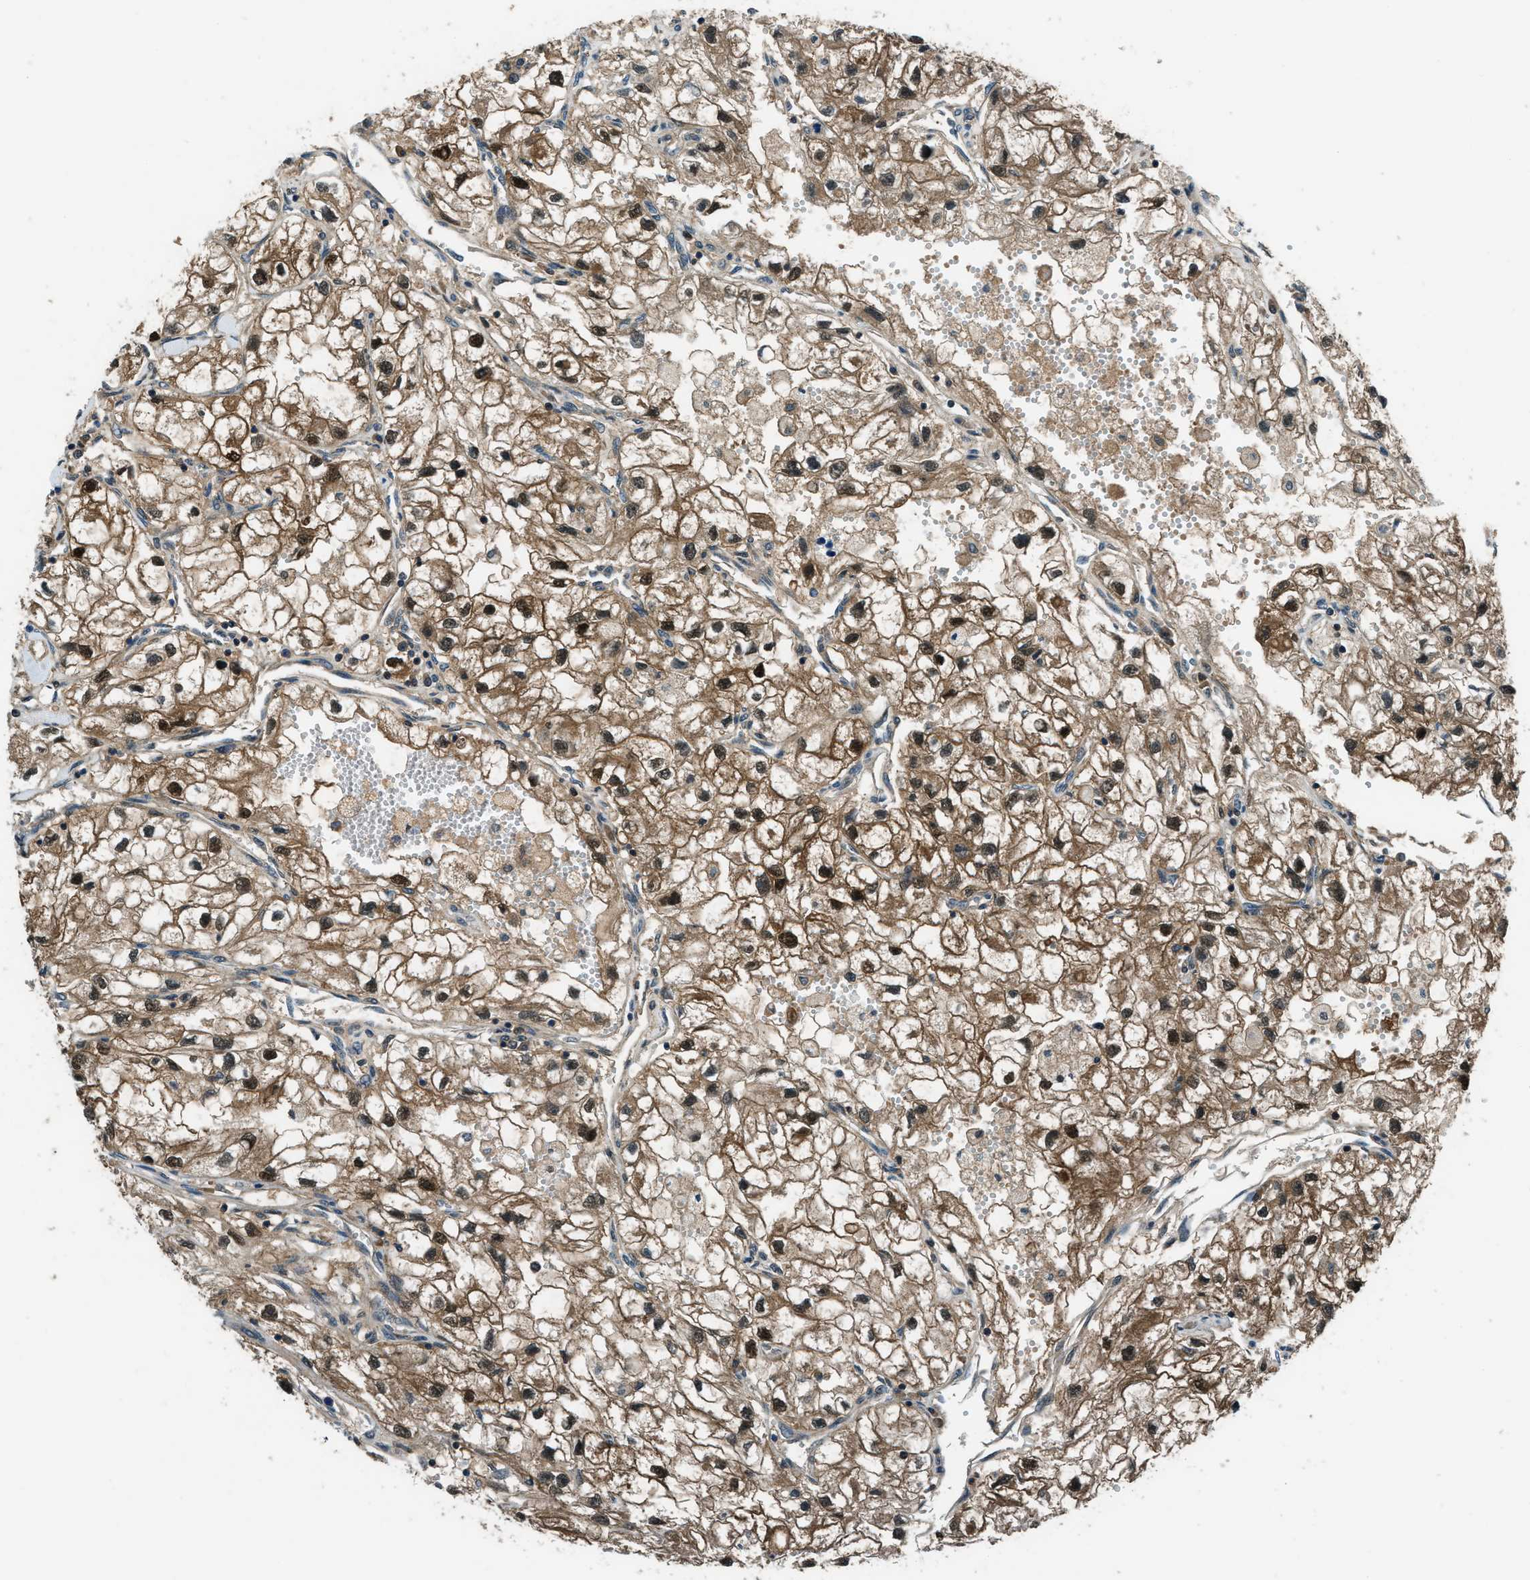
{"staining": {"intensity": "moderate", "quantity": ">75%", "location": "cytoplasmic/membranous,nuclear"}, "tissue": "renal cancer", "cell_type": "Tumor cells", "image_type": "cancer", "snomed": [{"axis": "morphology", "description": "Adenocarcinoma, NOS"}, {"axis": "topography", "description": "Kidney"}], "caption": "Renal cancer (adenocarcinoma) stained with immunohistochemistry (IHC) exhibits moderate cytoplasmic/membranous and nuclear expression in approximately >75% of tumor cells. Ihc stains the protein in brown and the nuclei are stained blue.", "gene": "HEBP2", "patient": {"sex": "female", "age": 70}}